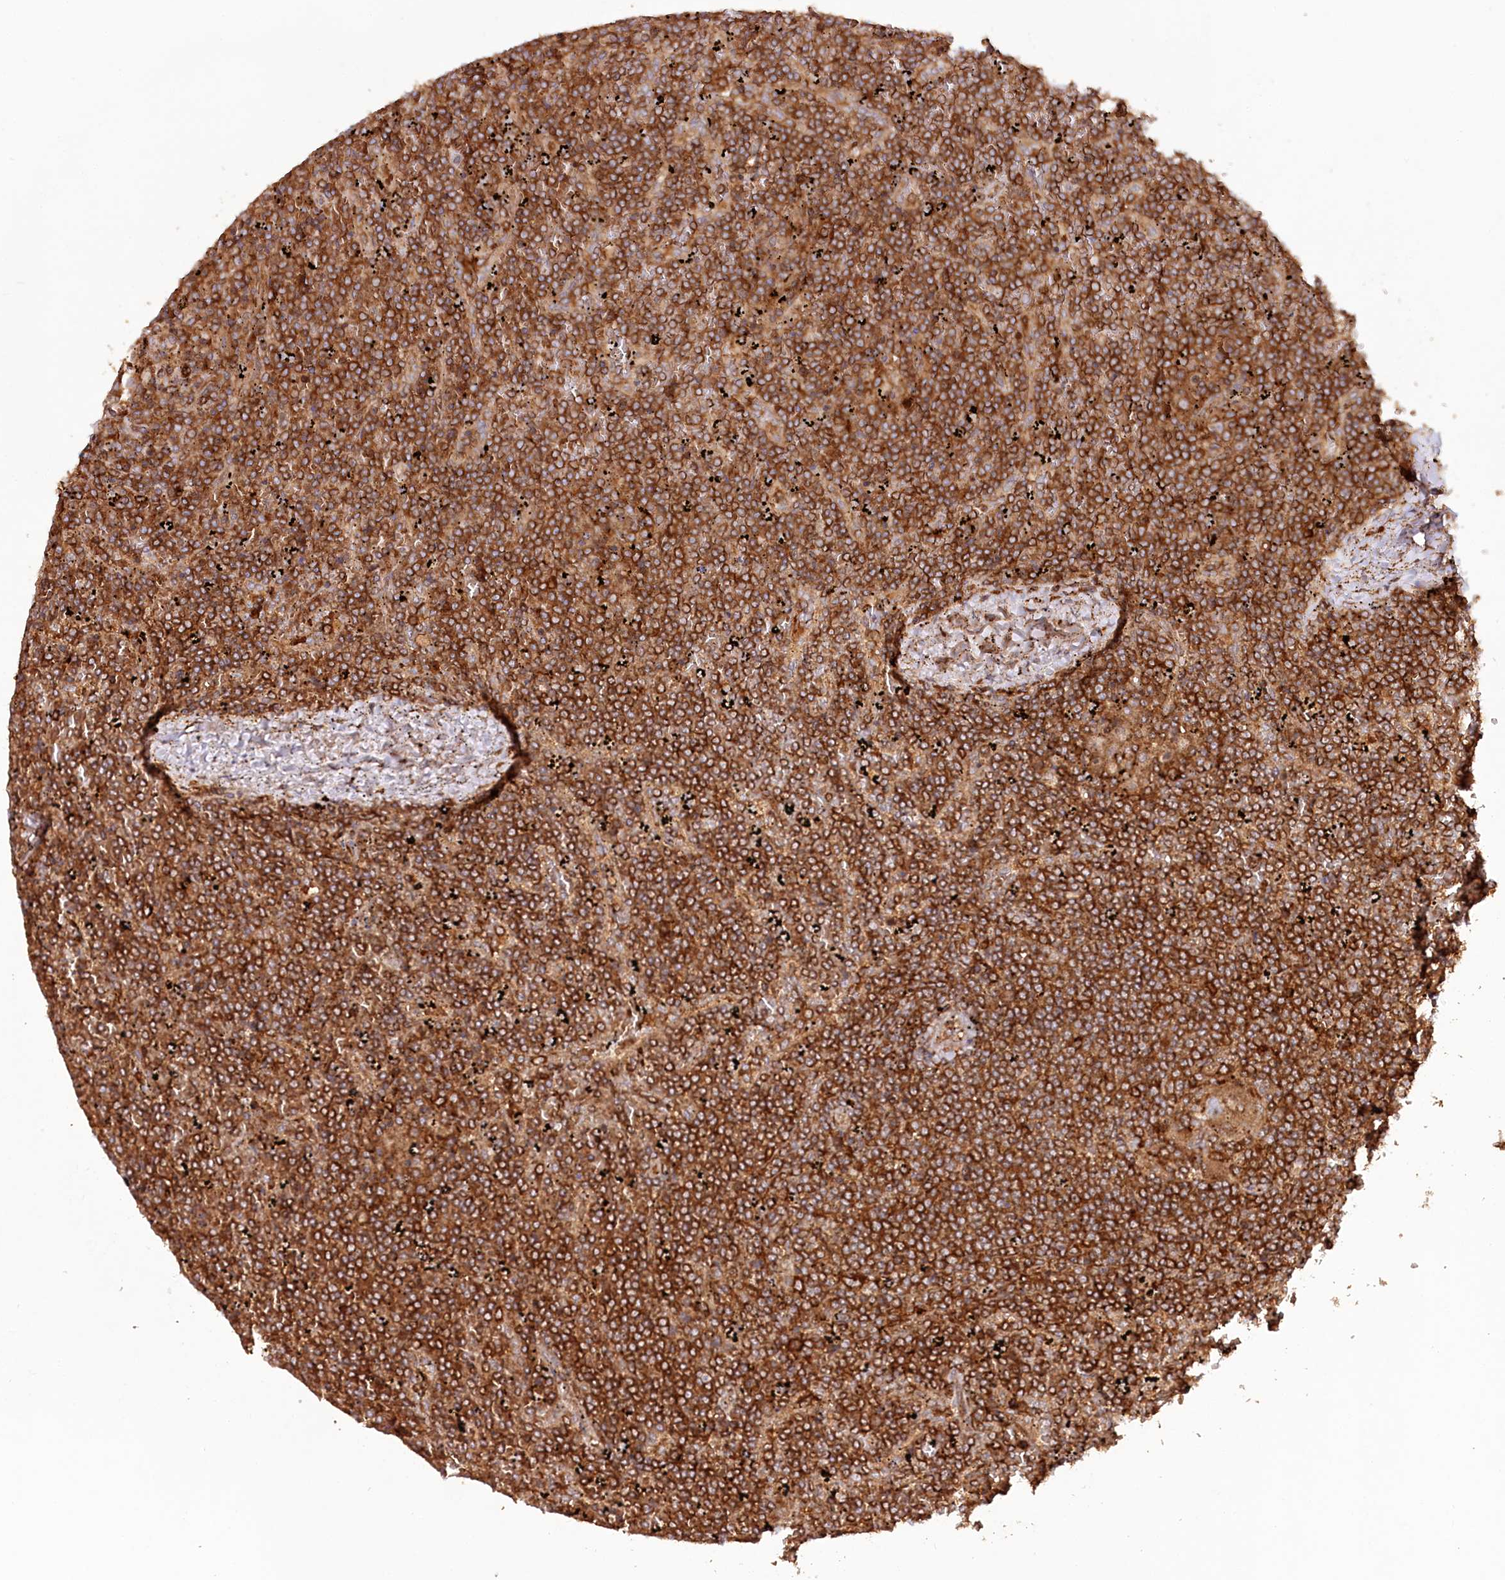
{"staining": {"intensity": "strong", "quantity": ">75%", "location": "cytoplasmic/membranous"}, "tissue": "lymphoma", "cell_type": "Tumor cells", "image_type": "cancer", "snomed": [{"axis": "morphology", "description": "Malignant lymphoma, non-Hodgkin's type, Low grade"}, {"axis": "topography", "description": "Spleen"}], "caption": "A high amount of strong cytoplasmic/membranous positivity is seen in approximately >75% of tumor cells in lymphoma tissue.", "gene": "PAIP2", "patient": {"sex": "female", "age": 19}}